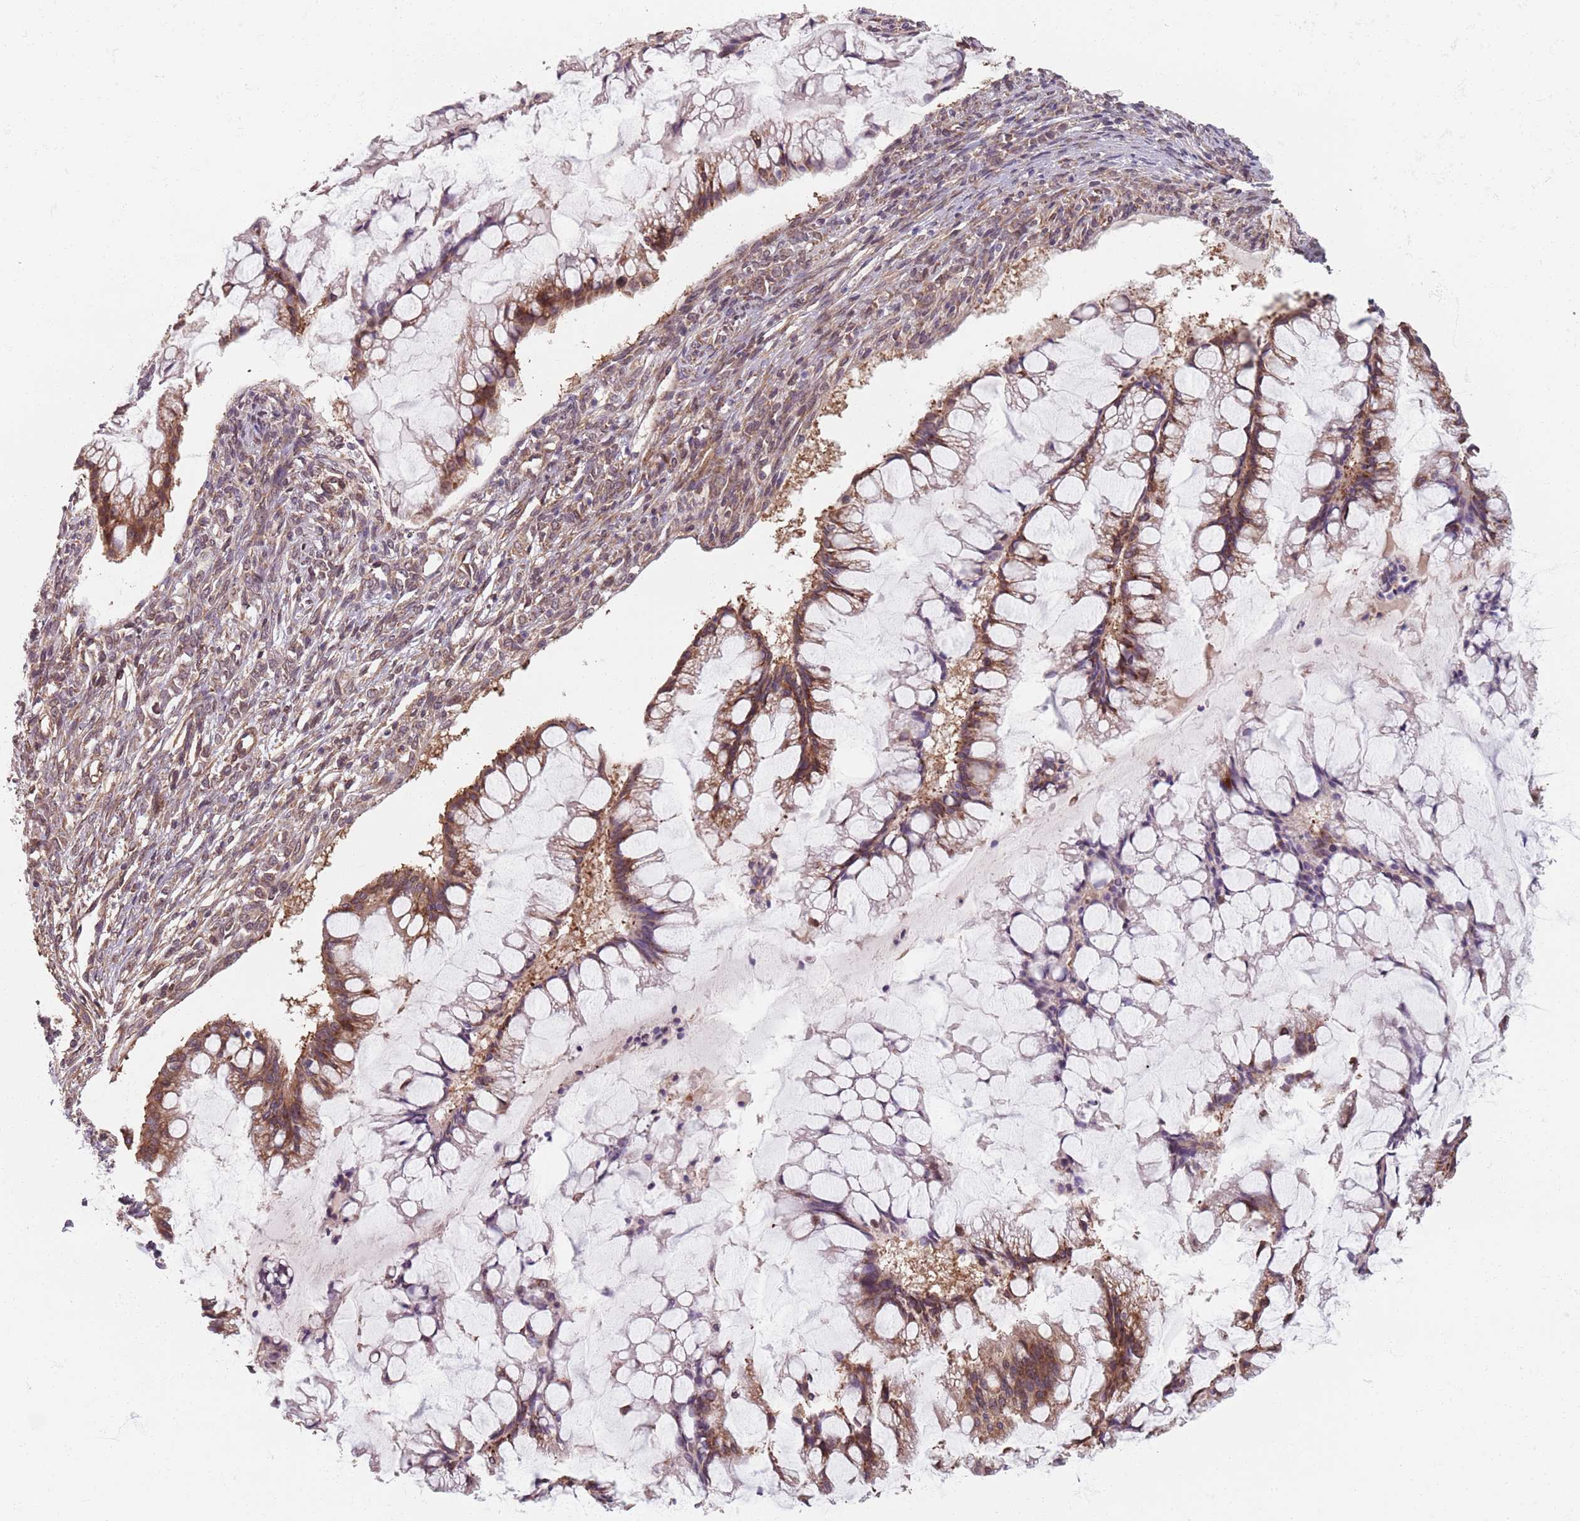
{"staining": {"intensity": "moderate", "quantity": "25%-75%", "location": "cytoplasmic/membranous"}, "tissue": "ovarian cancer", "cell_type": "Tumor cells", "image_type": "cancer", "snomed": [{"axis": "morphology", "description": "Cystadenocarcinoma, mucinous, NOS"}, {"axis": "topography", "description": "Ovary"}], "caption": "A micrograph of ovarian cancer stained for a protein demonstrates moderate cytoplasmic/membranous brown staining in tumor cells.", "gene": "NOTCH3", "patient": {"sex": "female", "age": 73}}